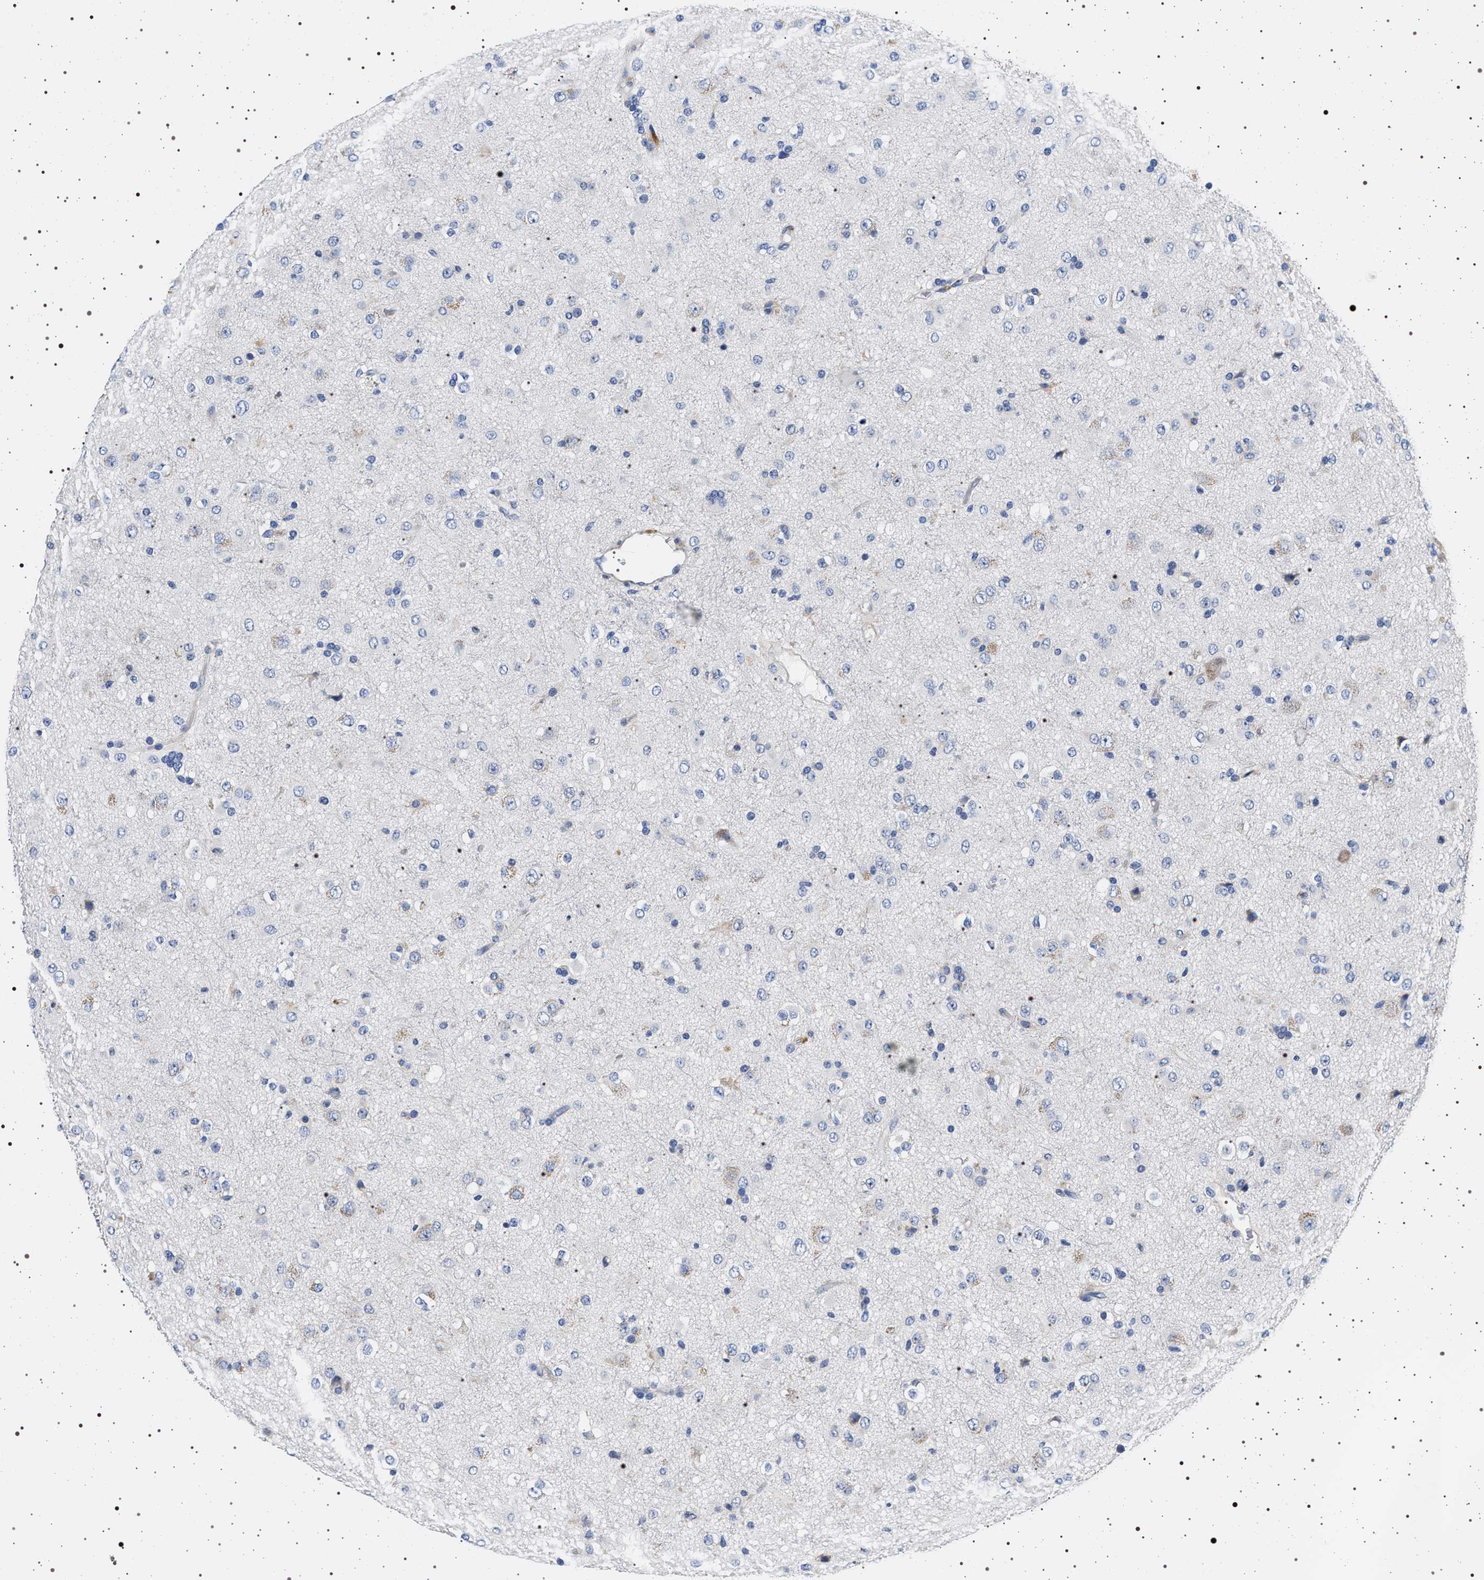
{"staining": {"intensity": "weak", "quantity": "<25%", "location": "cytoplasmic/membranous"}, "tissue": "glioma", "cell_type": "Tumor cells", "image_type": "cancer", "snomed": [{"axis": "morphology", "description": "Glioma, malignant, Low grade"}, {"axis": "topography", "description": "Brain"}], "caption": "Glioma was stained to show a protein in brown. There is no significant positivity in tumor cells.", "gene": "HSD17B1", "patient": {"sex": "male", "age": 65}}